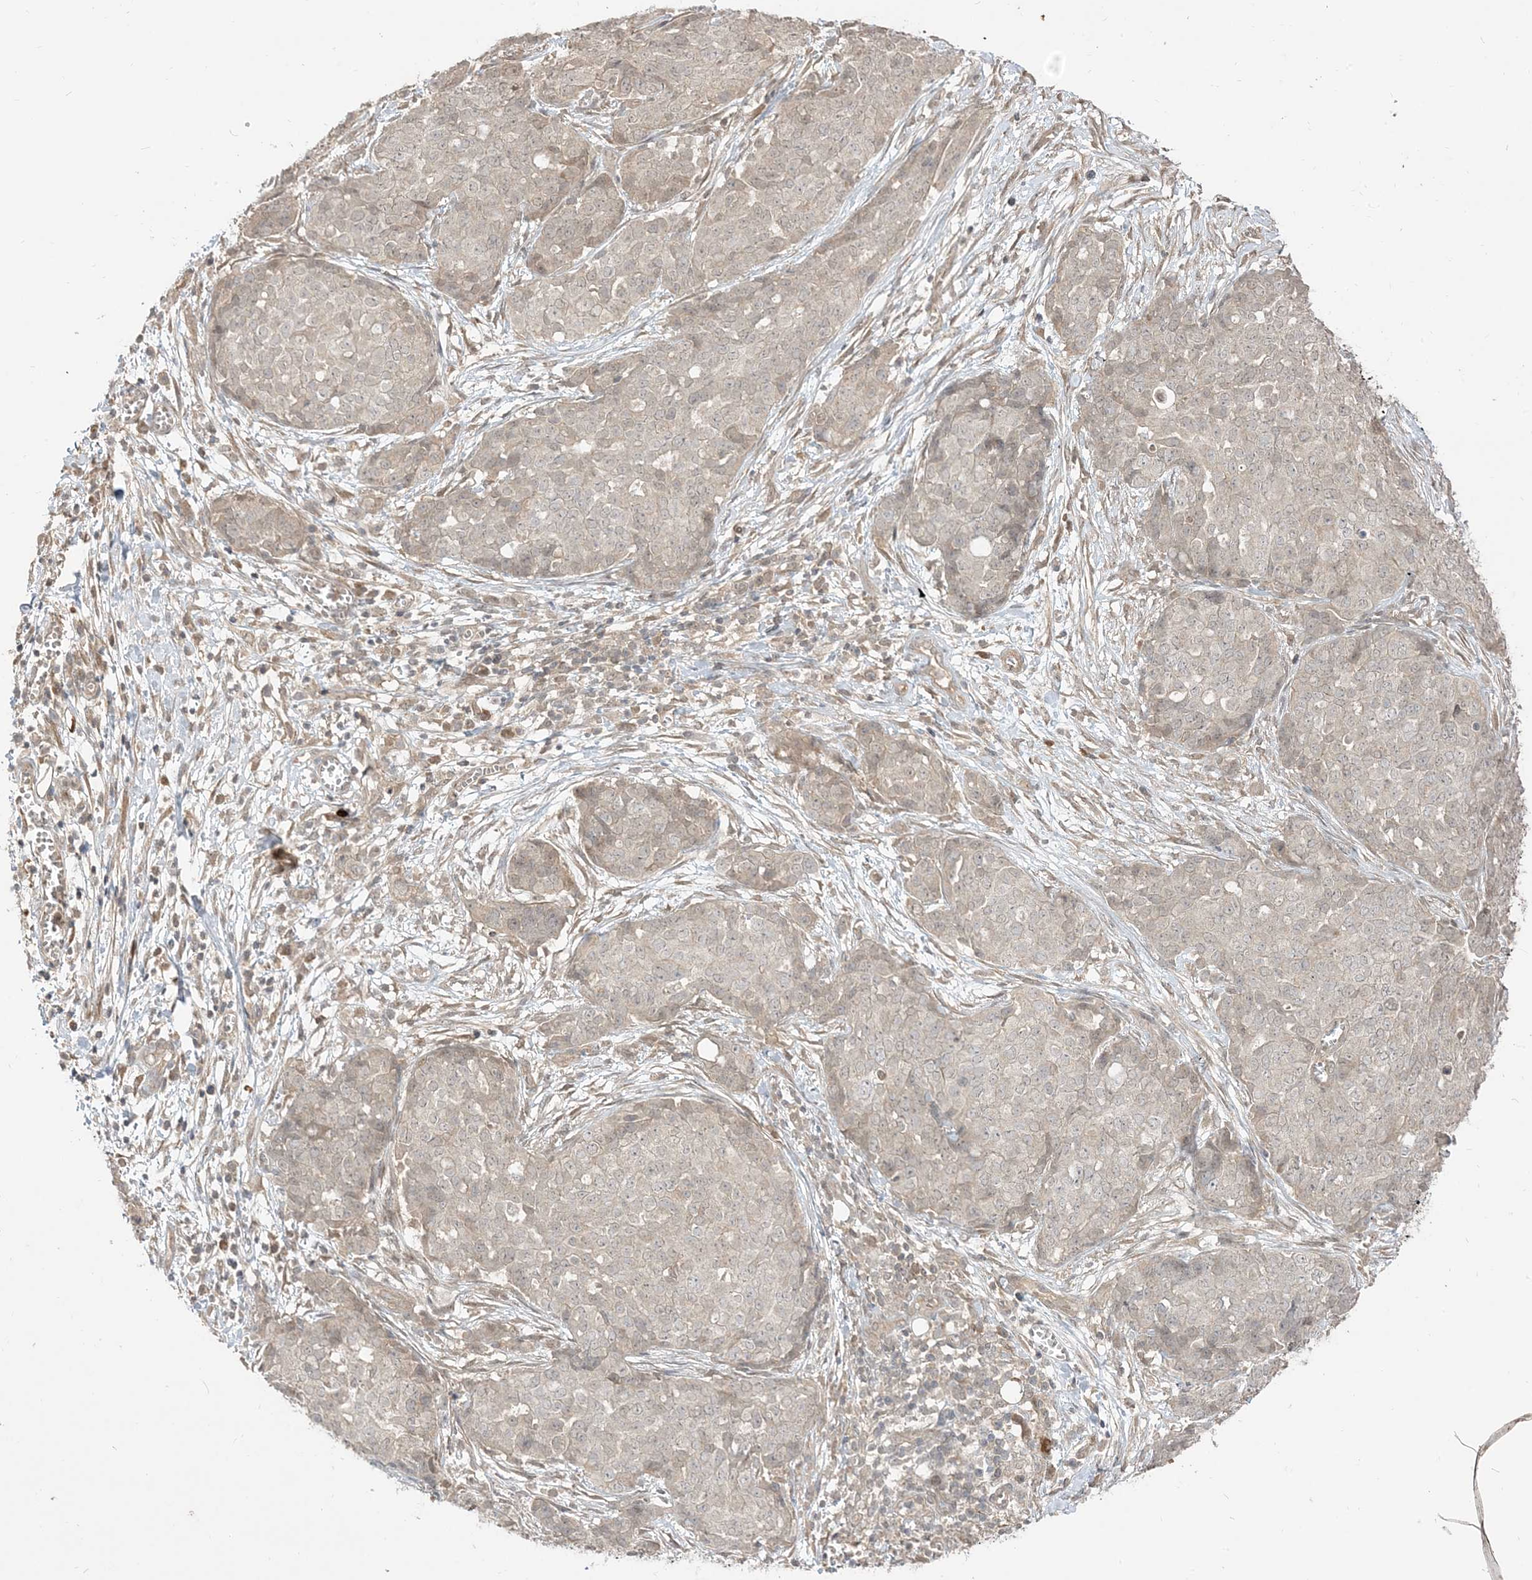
{"staining": {"intensity": "negative", "quantity": "none", "location": "none"}, "tissue": "ovarian cancer", "cell_type": "Tumor cells", "image_type": "cancer", "snomed": [{"axis": "morphology", "description": "Cystadenocarcinoma, serous, NOS"}, {"axis": "topography", "description": "Soft tissue"}, {"axis": "topography", "description": "Ovary"}], "caption": "Human serous cystadenocarcinoma (ovarian) stained for a protein using IHC demonstrates no staining in tumor cells.", "gene": "TBCC", "patient": {"sex": "female", "age": 57}}